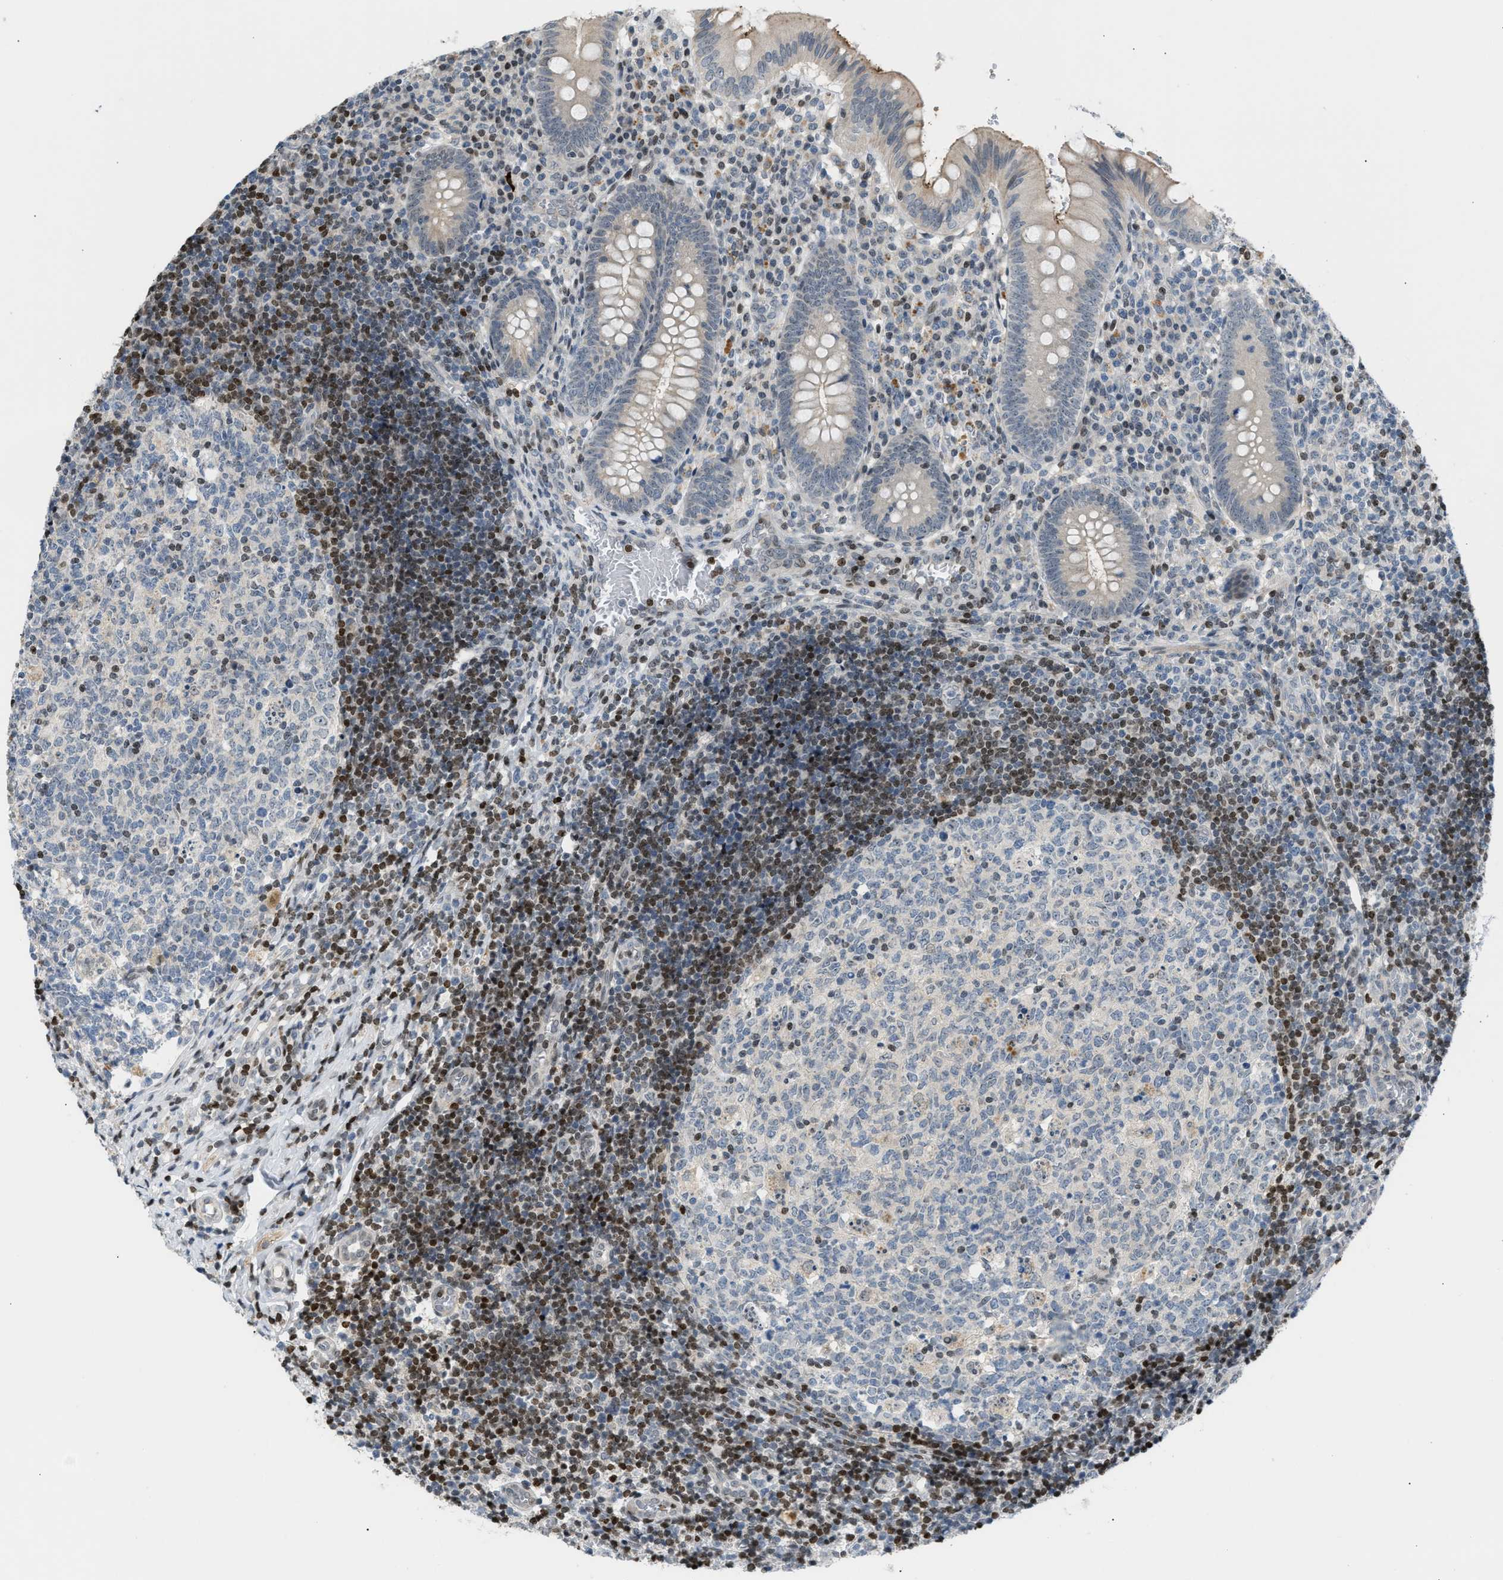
{"staining": {"intensity": "moderate", "quantity": "<25%", "location": "cytoplasmic/membranous"}, "tissue": "appendix", "cell_type": "Glandular cells", "image_type": "normal", "snomed": [{"axis": "morphology", "description": "Normal tissue, NOS"}, {"axis": "topography", "description": "Appendix"}], "caption": "Protein staining by immunohistochemistry displays moderate cytoplasmic/membranous staining in approximately <25% of glandular cells in unremarkable appendix.", "gene": "NPS", "patient": {"sex": "male", "age": 8}}